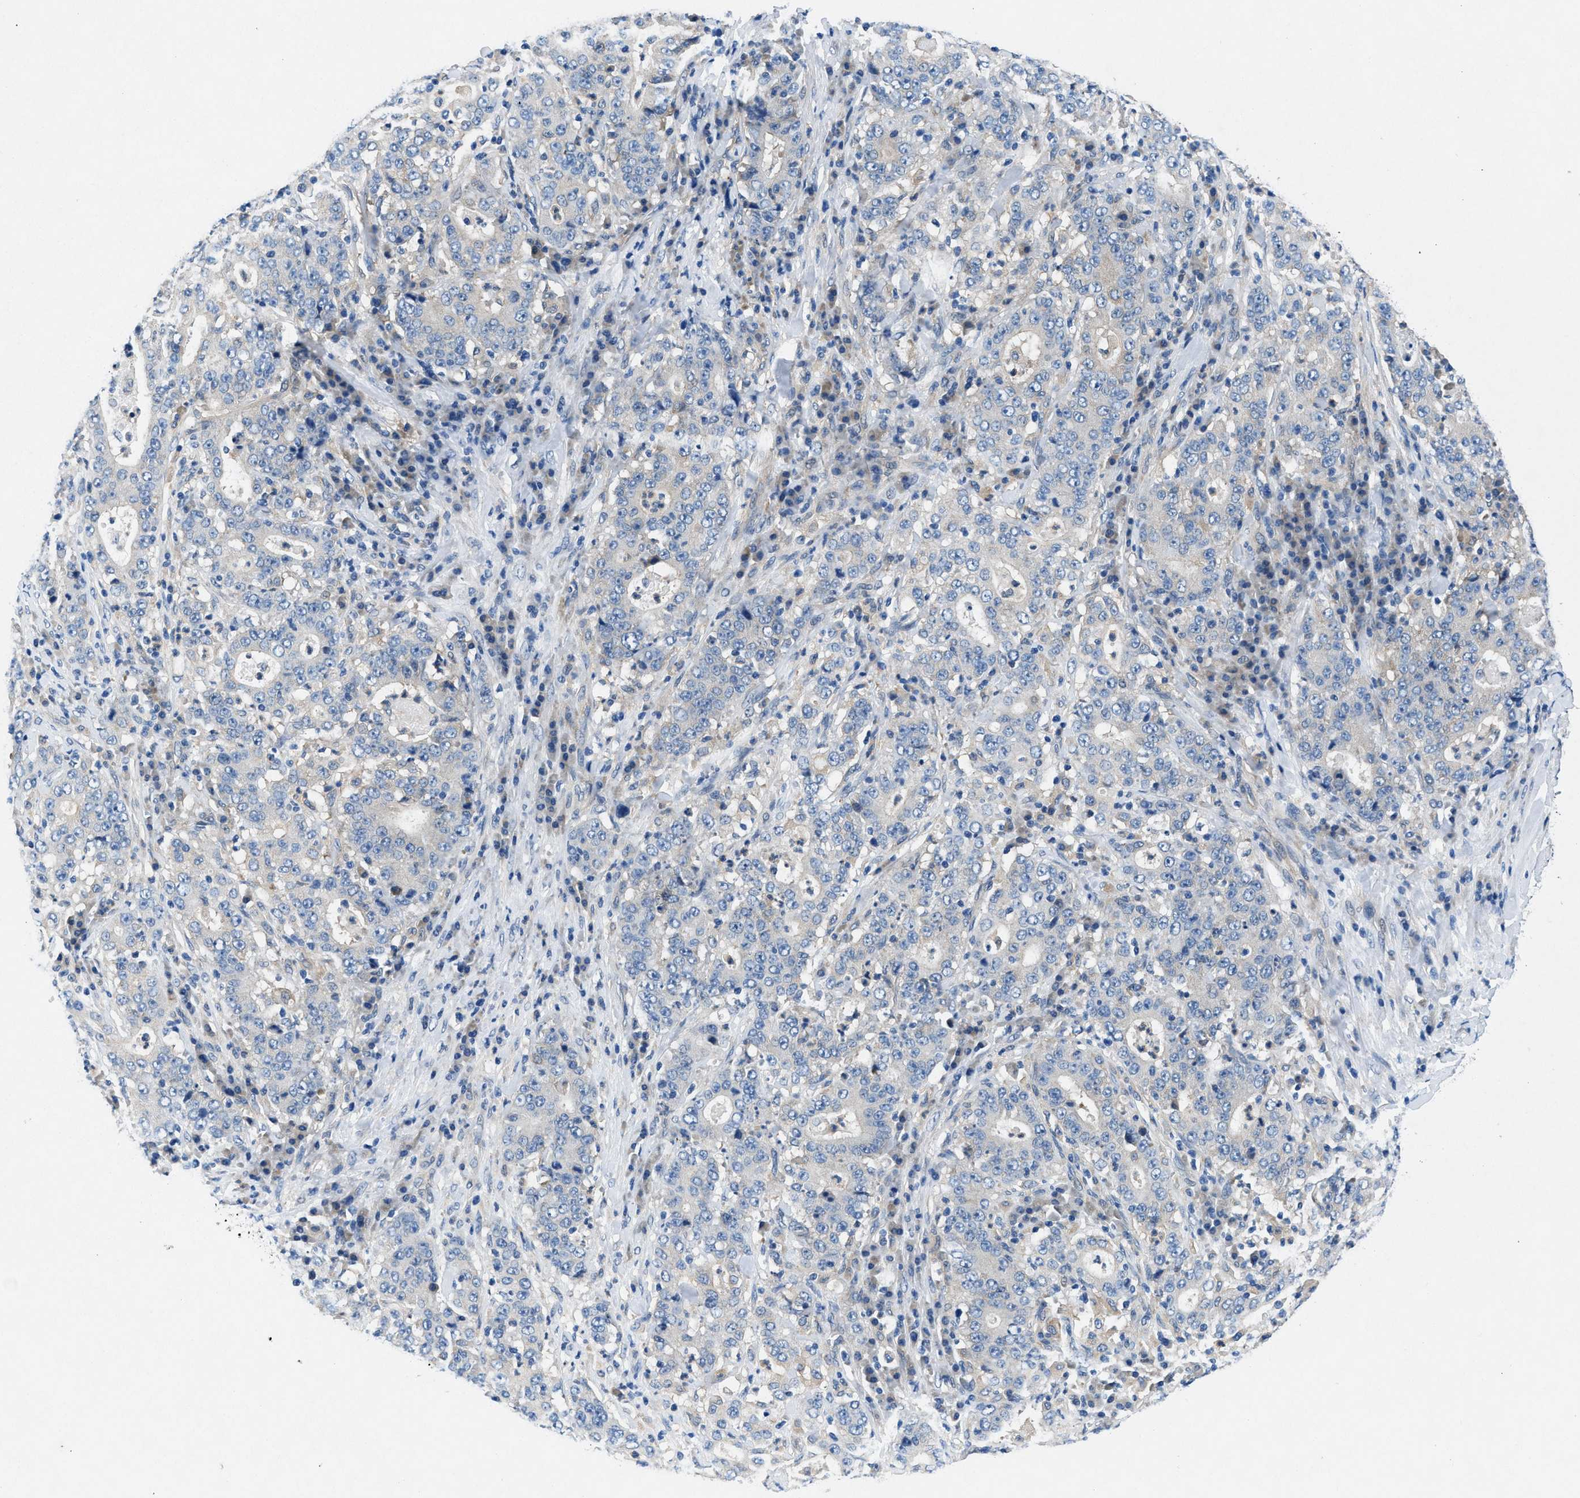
{"staining": {"intensity": "negative", "quantity": "none", "location": "none"}, "tissue": "stomach cancer", "cell_type": "Tumor cells", "image_type": "cancer", "snomed": [{"axis": "morphology", "description": "Normal tissue, NOS"}, {"axis": "morphology", "description": "Adenocarcinoma, NOS"}, {"axis": "topography", "description": "Stomach, upper"}, {"axis": "topography", "description": "Stomach"}], "caption": "IHC micrograph of neoplastic tissue: stomach adenocarcinoma stained with DAB (3,3'-diaminobenzidine) shows no significant protein staining in tumor cells.", "gene": "COPS2", "patient": {"sex": "male", "age": 59}}